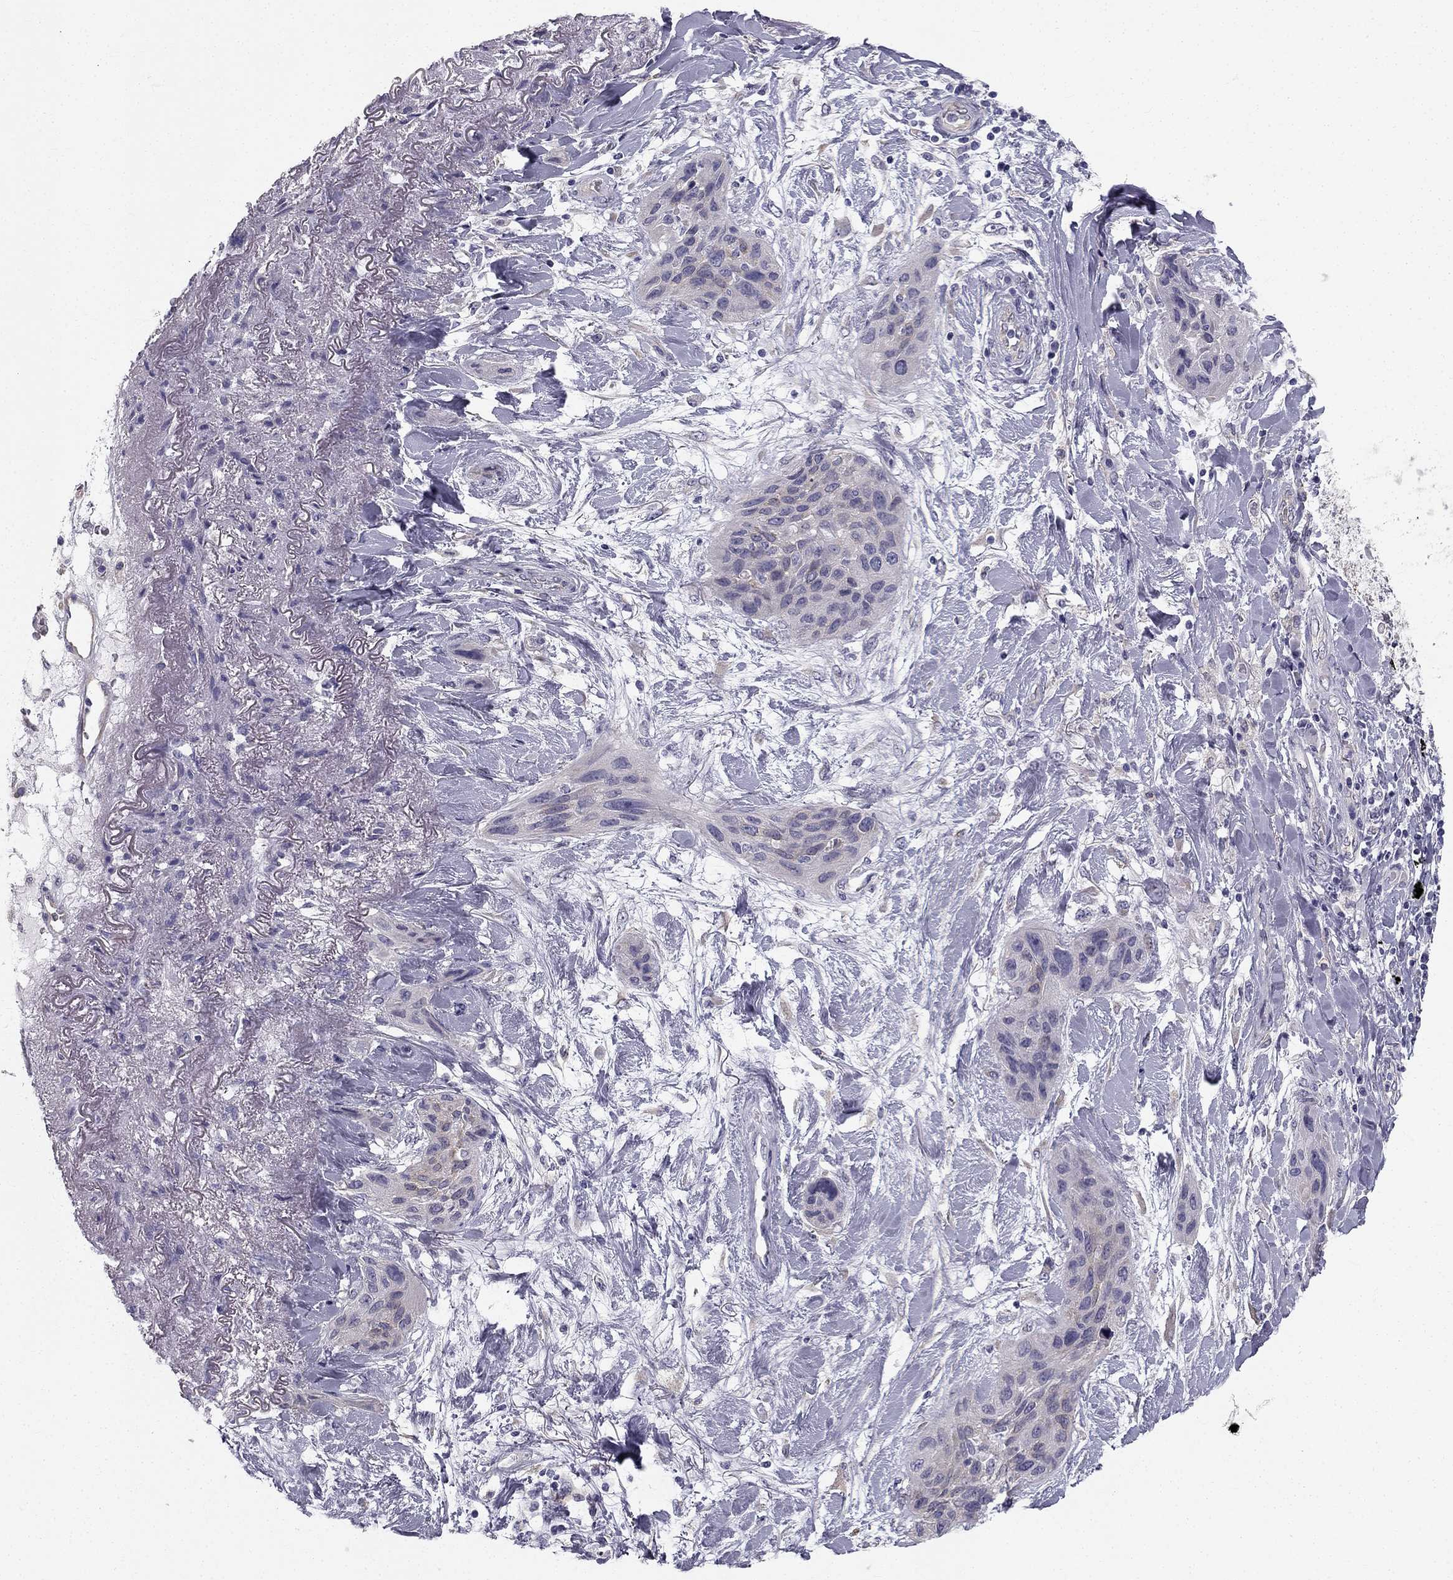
{"staining": {"intensity": "negative", "quantity": "none", "location": "none"}, "tissue": "lung cancer", "cell_type": "Tumor cells", "image_type": "cancer", "snomed": [{"axis": "morphology", "description": "Squamous cell carcinoma, NOS"}, {"axis": "topography", "description": "Lung"}], "caption": "This is an IHC photomicrograph of lung cancer (squamous cell carcinoma). There is no staining in tumor cells.", "gene": "CCDC40", "patient": {"sex": "female", "age": 70}}